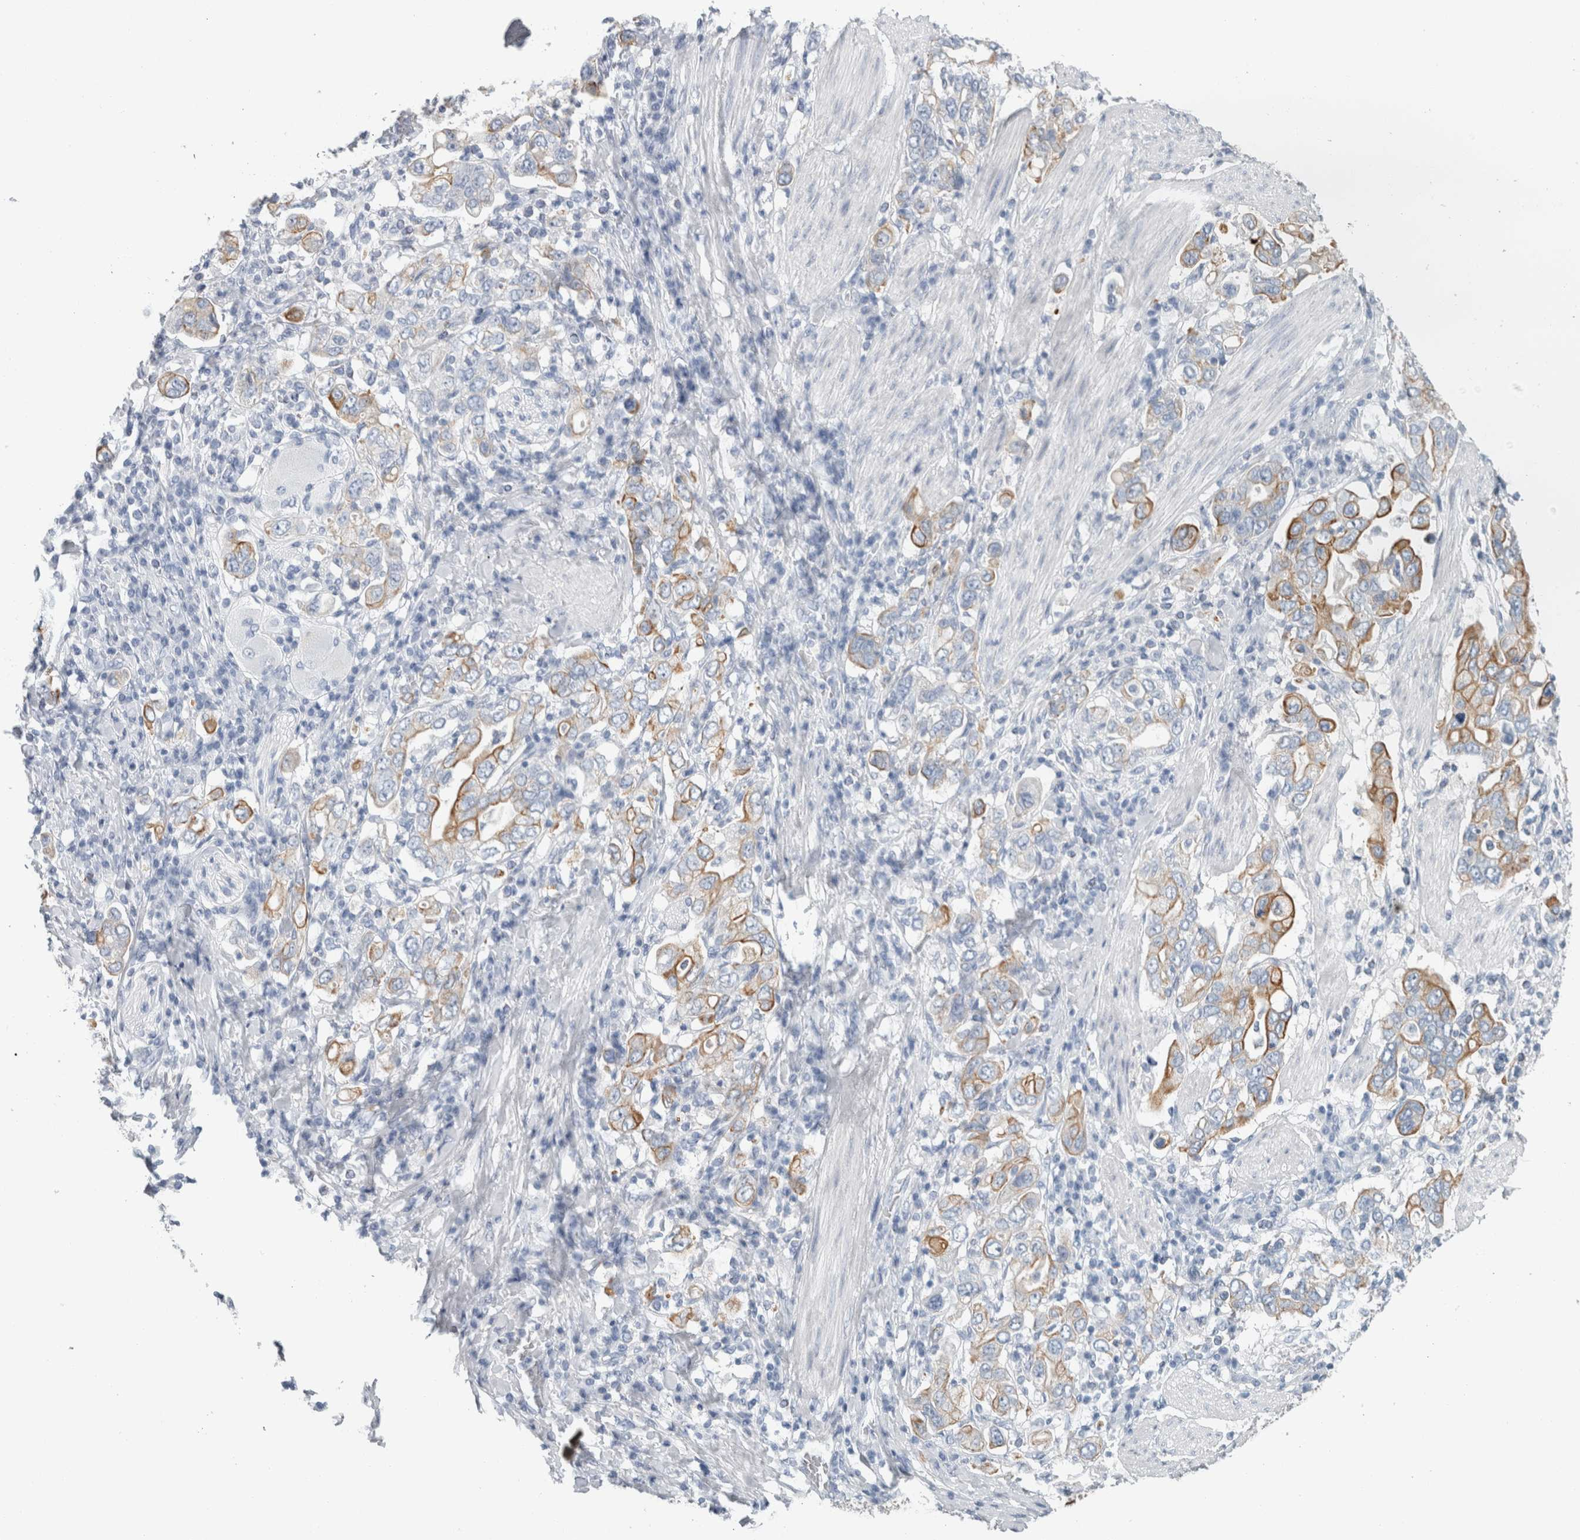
{"staining": {"intensity": "moderate", "quantity": "25%-75%", "location": "cytoplasmic/membranous"}, "tissue": "stomach cancer", "cell_type": "Tumor cells", "image_type": "cancer", "snomed": [{"axis": "morphology", "description": "Adenocarcinoma, NOS"}, {"axis": "topography", "description": "Stomach, upper"}], "caption": "The image exhibits a brown stain indicating the presence of a protein in the cytoplasmic/membranous of tumor cells in adenocarcinoma (stomach). The staining is performed using DAB (3,3'-diaminobenzidine) brown chromogen to label protein expression. The nuclei are counter-stained blue using hematoxylin.", "gene": "RPH3AL", "patient": {"sex": "male", "age": 62}}